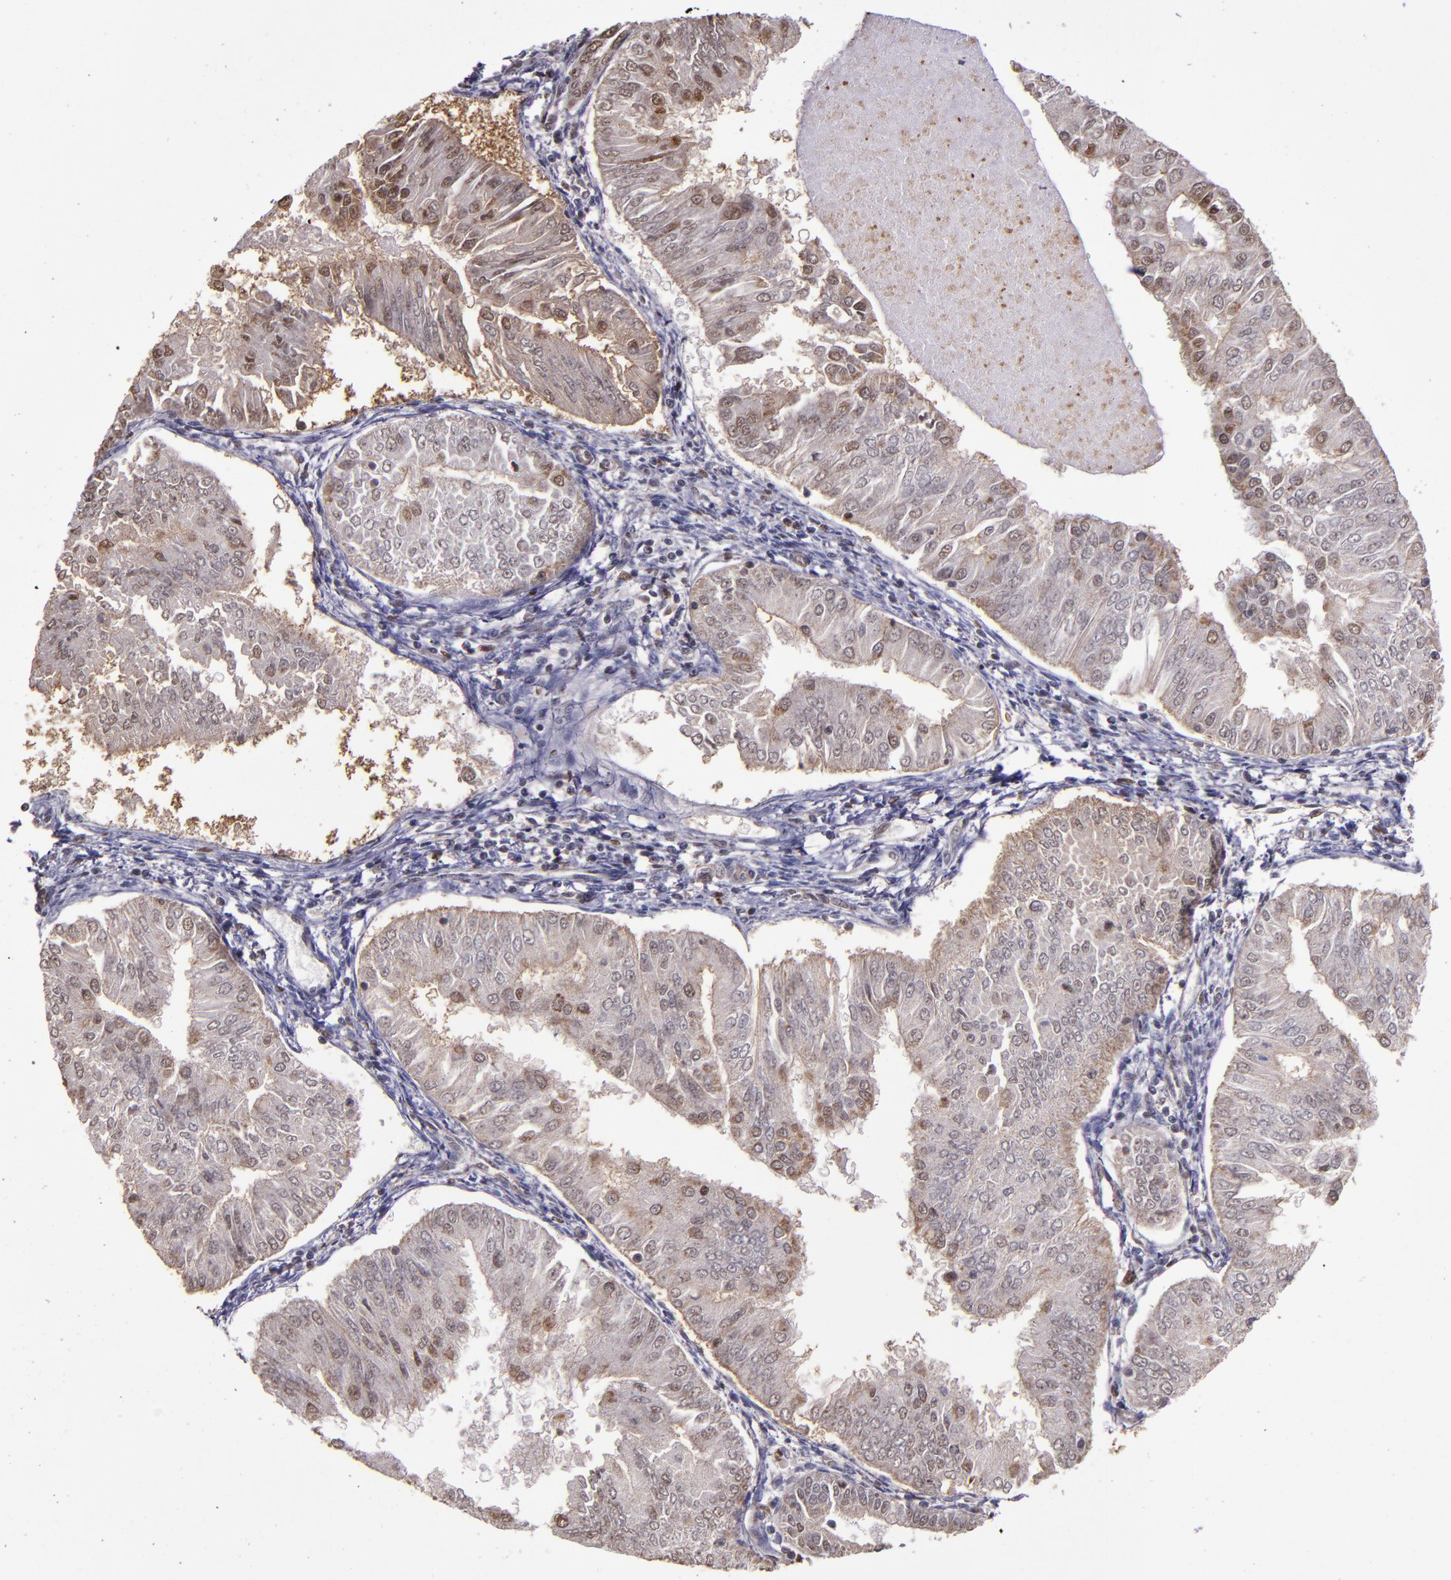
{"staining": {"intensity": "moderate", "quantity": "<25%", "location": "cytoplasmic/membranous,nuclear"}, "tissue": "endometrial cancer", "cell_type": "Tumor cells", "image_type": "cancer", "snomed": [{"axis": "morphology", "description": "Adenocarcinoma, NOS"}, {"axis": "topography", "description": "Endometrium"}], "caption": "Immunohistochemistry (DAB (3,3'-diaminobenzidine)) staining of endometrial cancer shows moderate cytoplasmic/membranous and nuclear protein staining in approximately <25% of tumor cells.", "gene": "CECR2", "patient": {"sex": "female", "age": 53}}